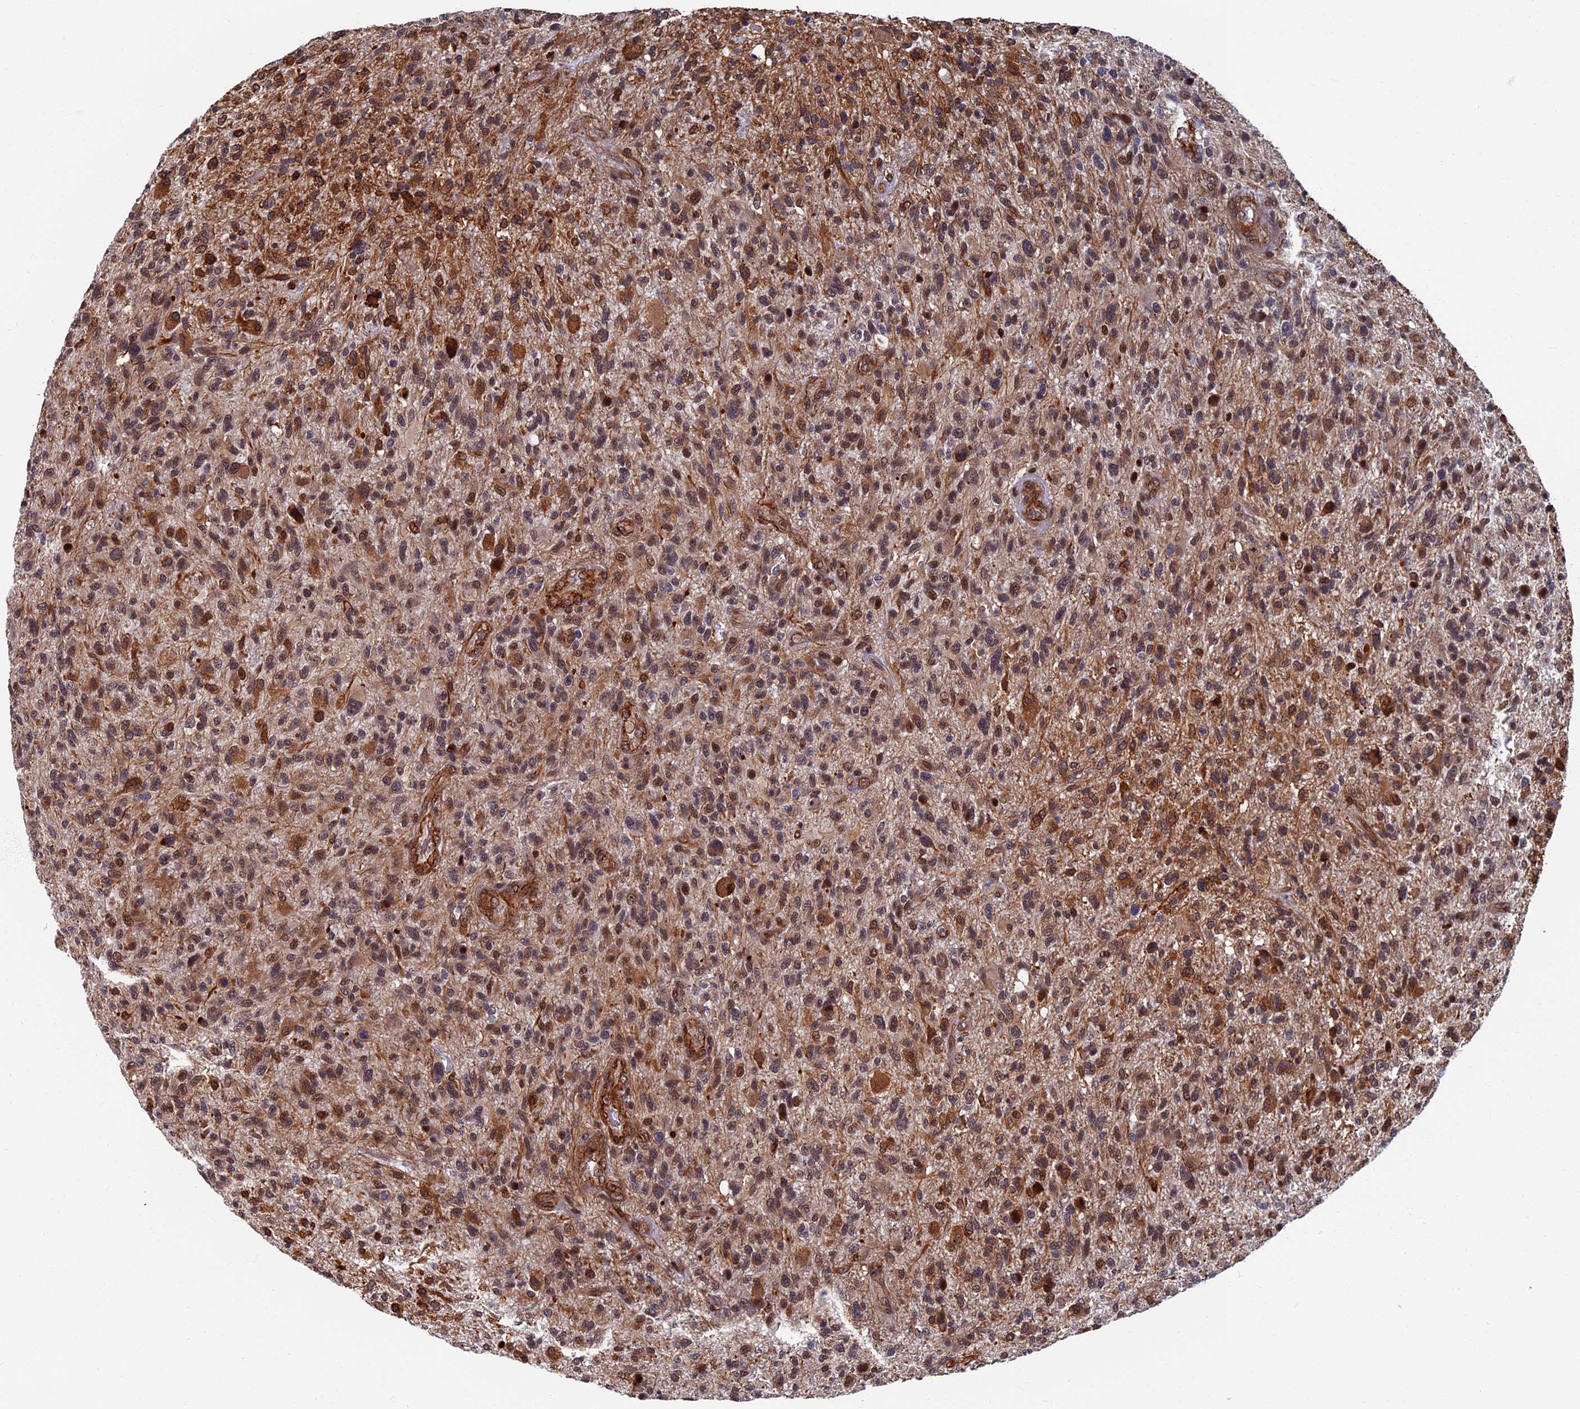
{"staining": {"intensity": "moderate", "quantity": ">75%", "location": "cytoplasmic/membranous,nuclear"}, "tissue": "glioma", "cell_type": "Tumor cells", "image_type": "cancer", "snomed": [{"axis": "morphology", "description": "Glioma, malignant, High grade"}, {"axis": "topography", "description": "Brain"}], "caption": "Moderate cytoplasmic/membranous and nuclear protein staining is identified in about >75% of tumor cells in malignant glioma (high-grade).", "gene": "CTDP1", "patient": {"sex": "male", "age": 47}}